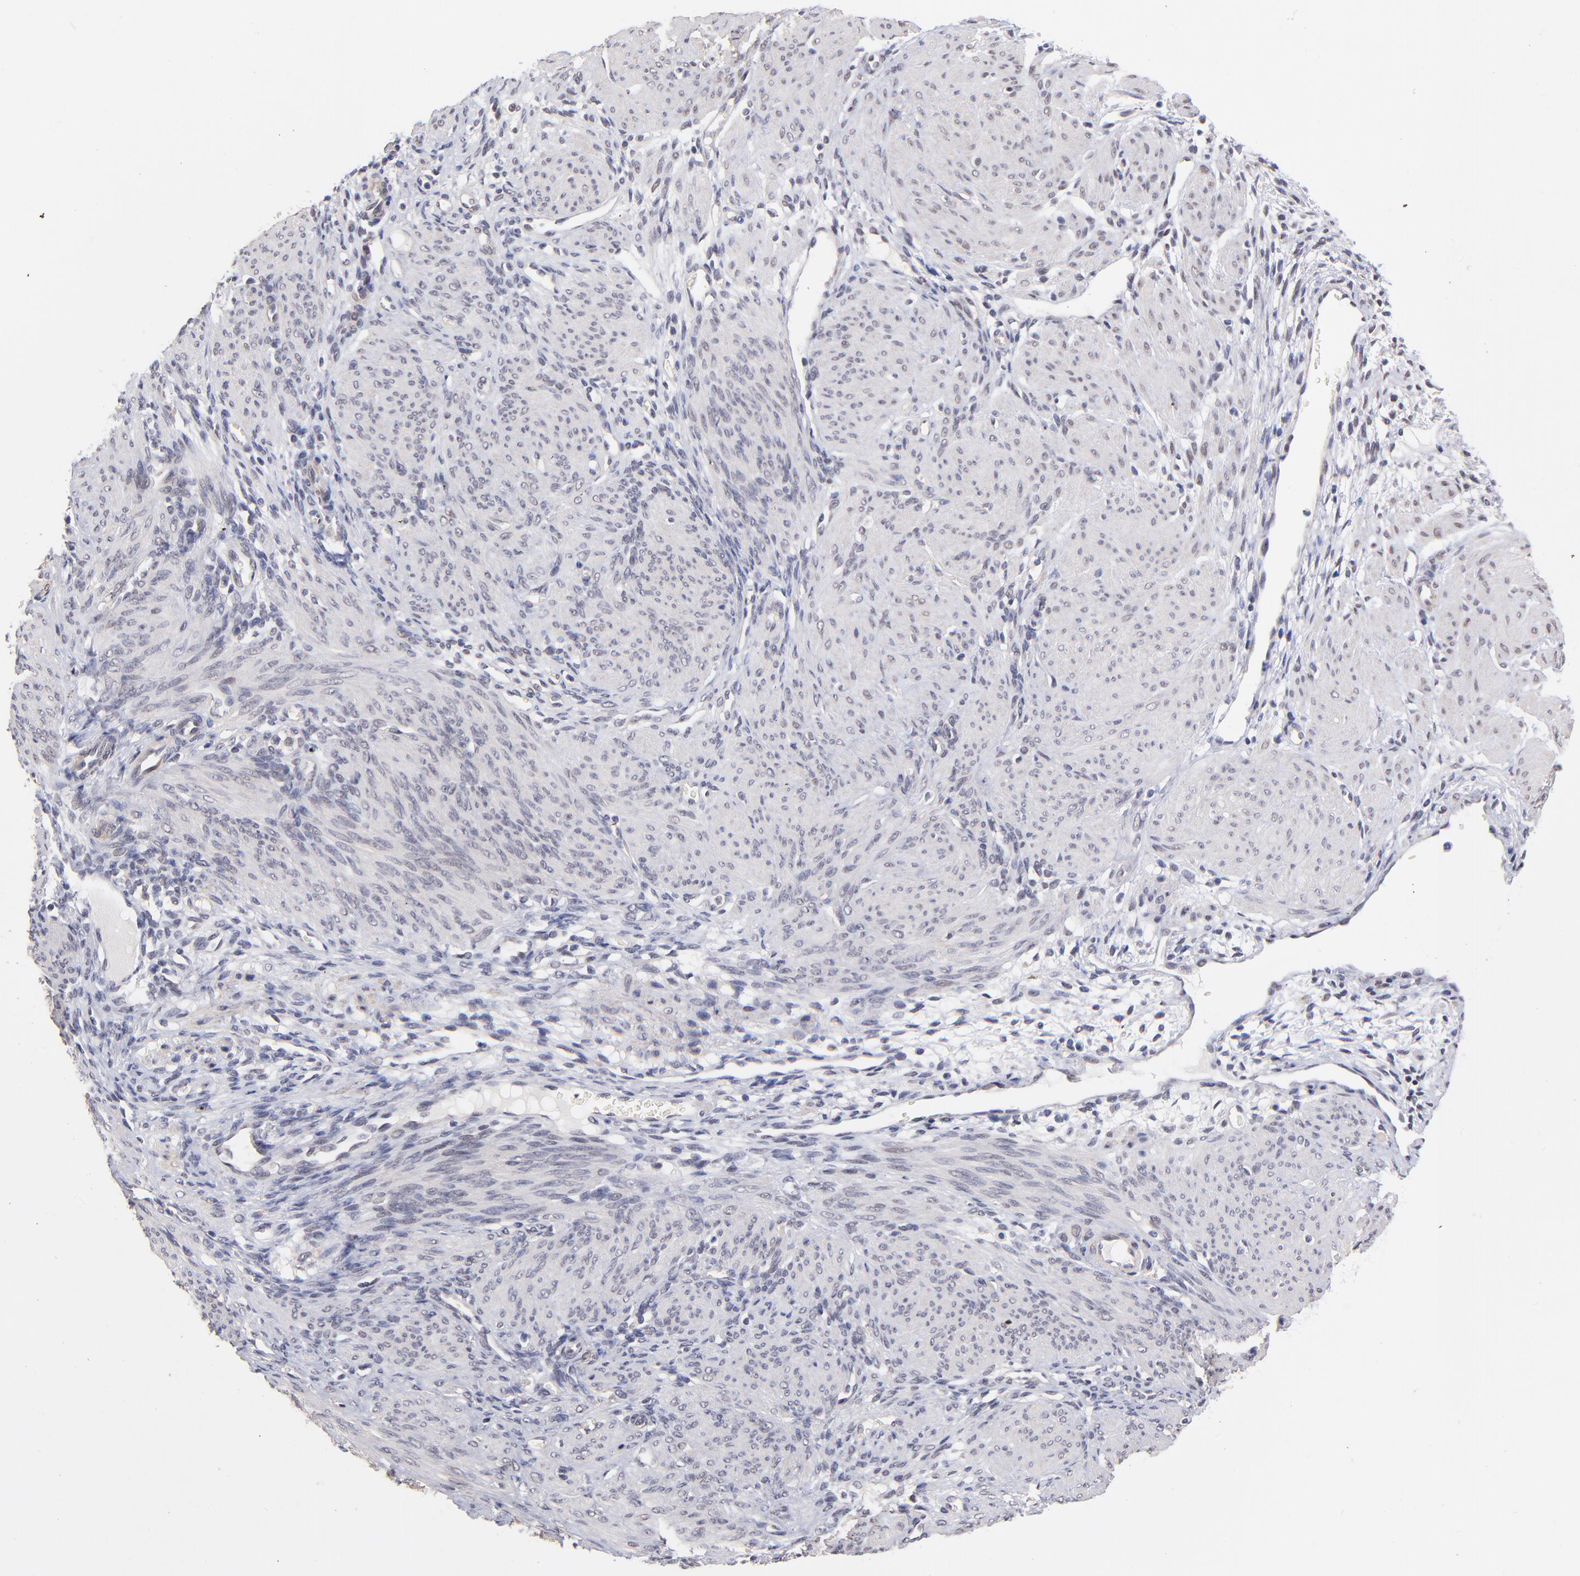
{"staining": {"intensity": "negative", "quantity": "none", "location": "none"}, "tissue": "endometrium", "cell_type": "Cells in endometrial stroma", "image_type": "normal", "snomed": [{"axis": "morphology", "description": "Normal tissue, NOS"}, {"axis": "topography", "description": "Endometrium"}], "caption": "High power microscopy photomicrograph of an immunohistochemistry (IHC) image of unremarkable endometrium, revealing no significant expression in cells in endometrial stroma. Brightfield microscopy of immunohistochemistry stained with DAB (3,3'-diaminobenzidine) (brown) and hematoxylin (blue), captured at high magnification.", "gene": "UBE2E2", "patient": {"sex": "female", "age": 72}}